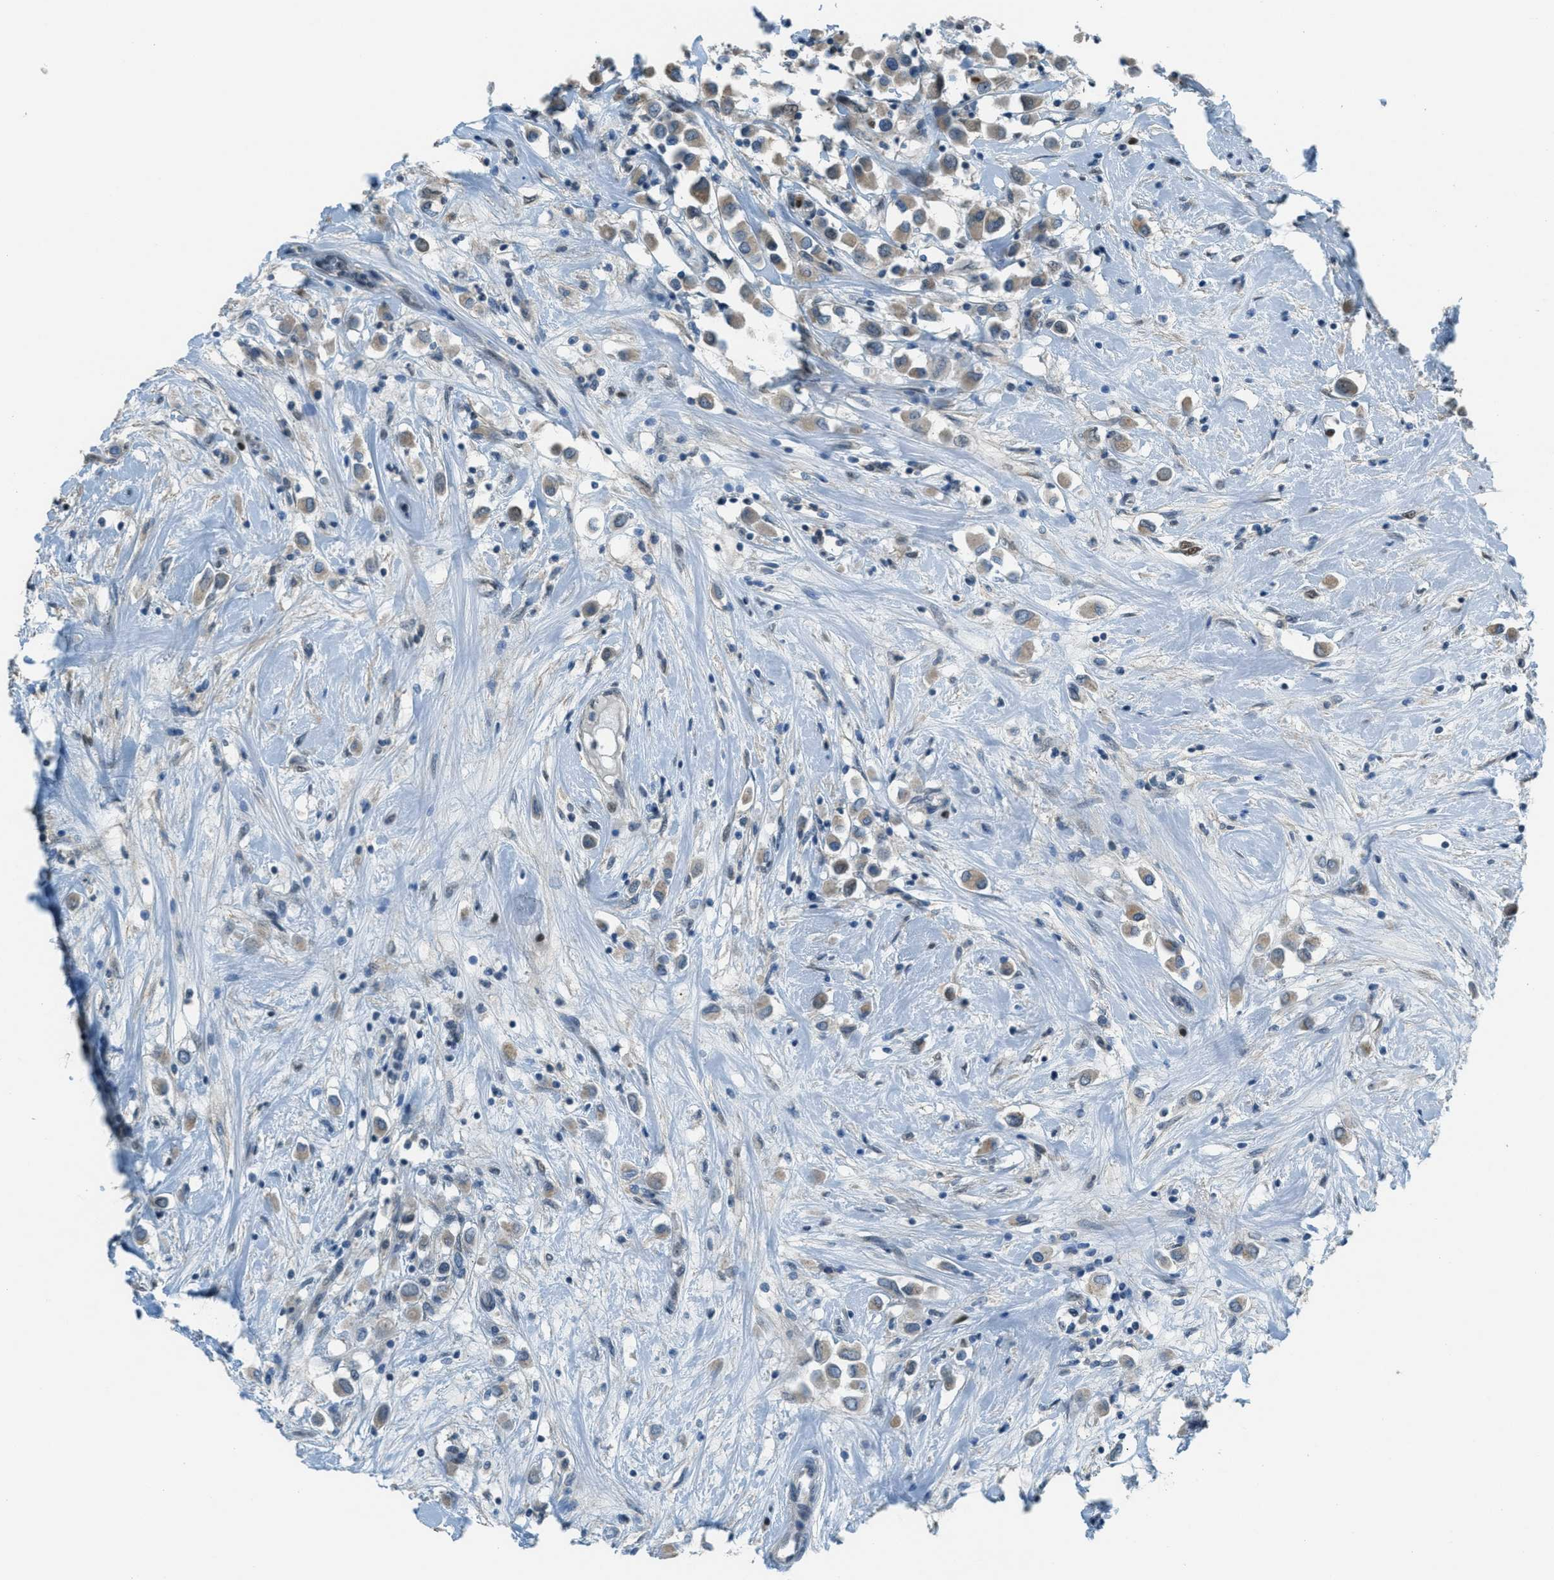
{"staining": {"intensity": "weak", "quantity": ">75%", "location": "cytoplasmic/membranous"}, "tissue": "breast cancer", "cell_type": "Tumor cells", "image_type": "cancer", "snomed": [{"axis": "morphology", "description": "Duct carcinoma"}, {"axis": "topography", "description": "Breast"}], "caption": "Immunohistochemical staining of human invasive ductal carcinoma (breast) shows low levels of weak cytoplasmic/membranous protein expression in about >75% of tumor cells. (Stains: DAB in brown, nuclei in blue, Microscopy: brightfield microscopy at high magnification).", "gene": "TCF3", "patient": {"sex": "female", "age": 61}}